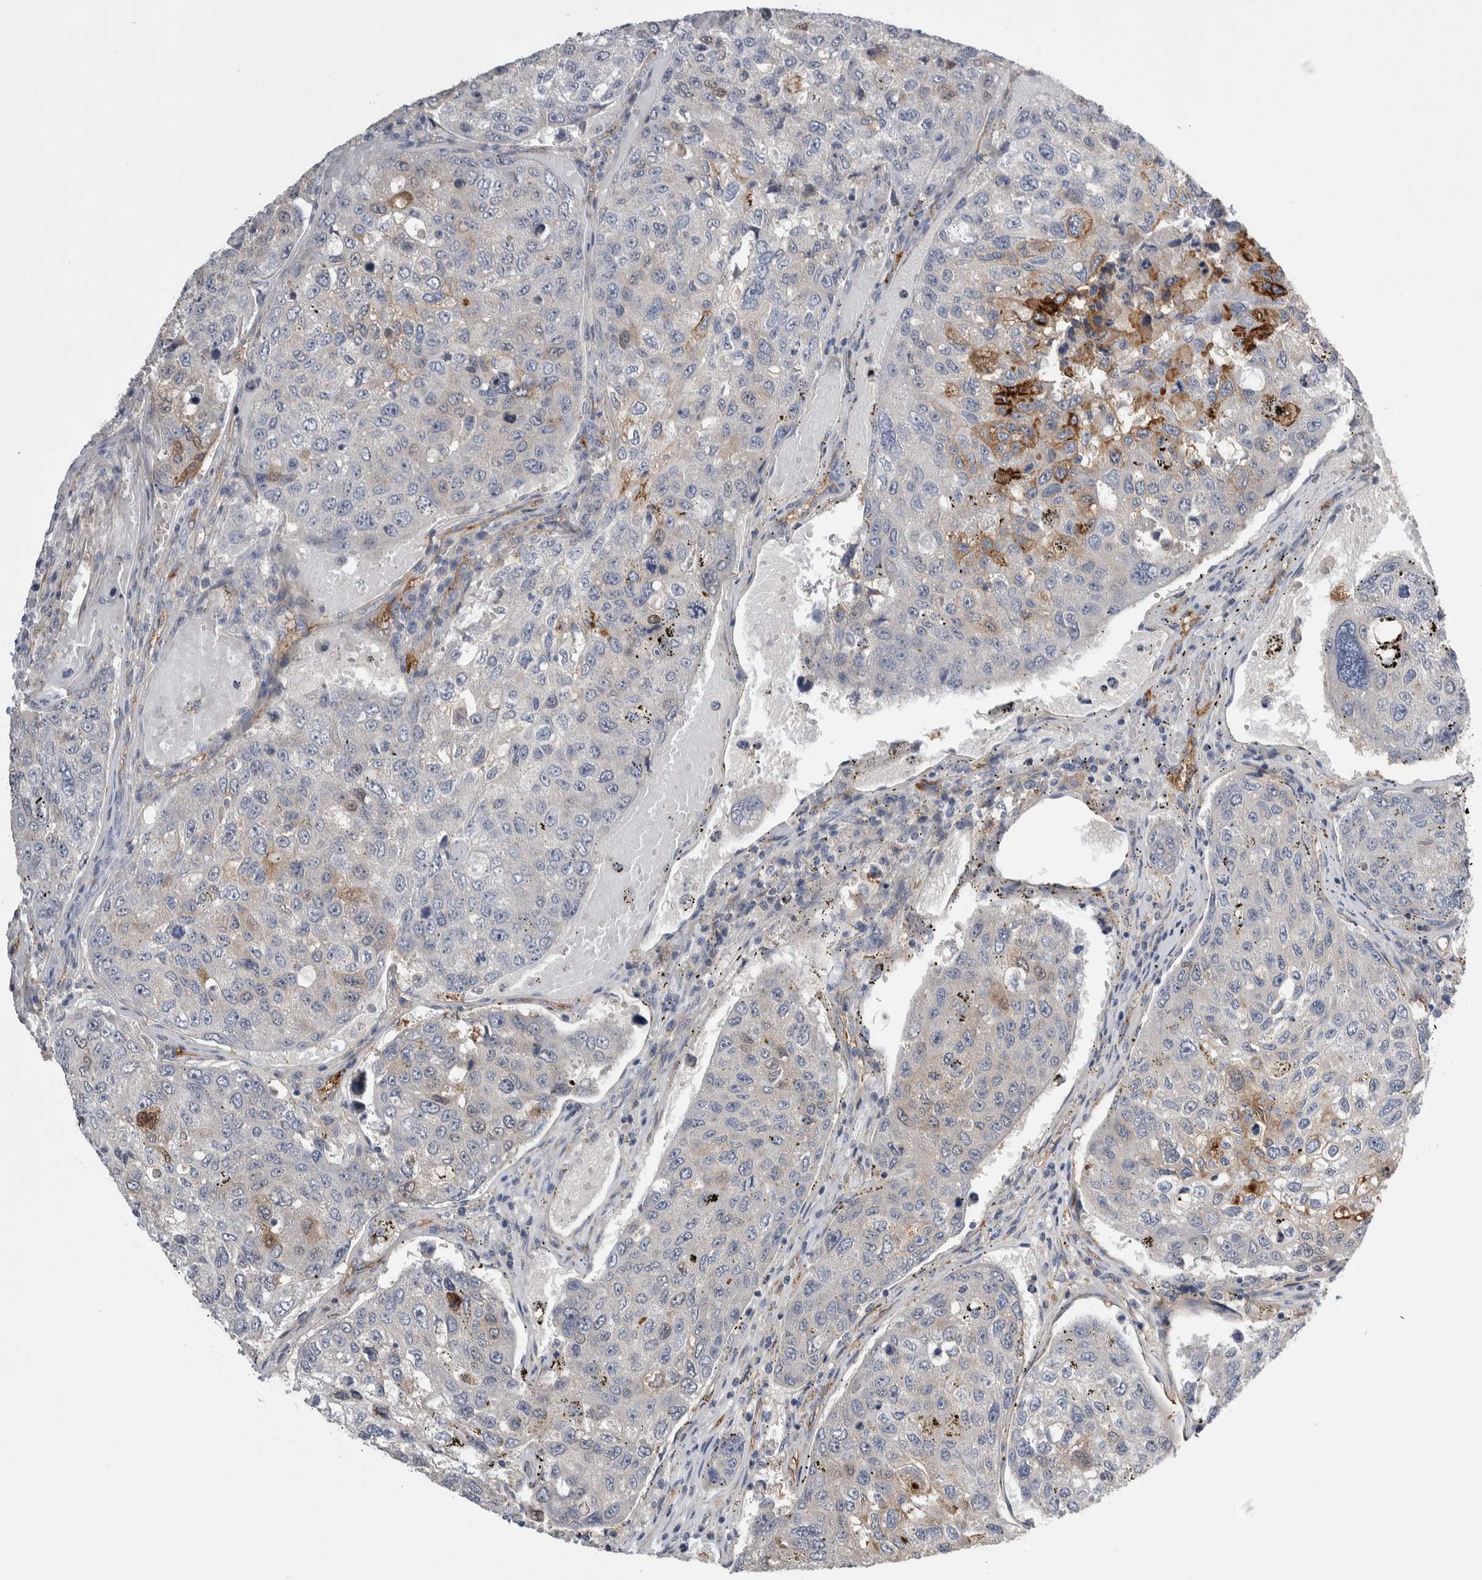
{"staining": {"intensity": "moderate", "quantity": "<25%", "location": "cytoplasmic/membranous"}, "tissue": "urothelial cancer", "cell_type": "Tumor cells", "image_type": "cancer", "snomed": [{"axis": "morphology", "description": "Urothelial carcinoma, High grade"}, {"axis": "topography", "description": "Lymph node"}, {"axis": "topography", "description": "Urinary bladder"}], "caption": "Moderate cytoplasmic/membranous expression is appreciated in about <25% of tumor cells in urothelial carcinoma (high-grade).", "gene": "CEP131", "patient": {"sex": "male", "age": 51}}